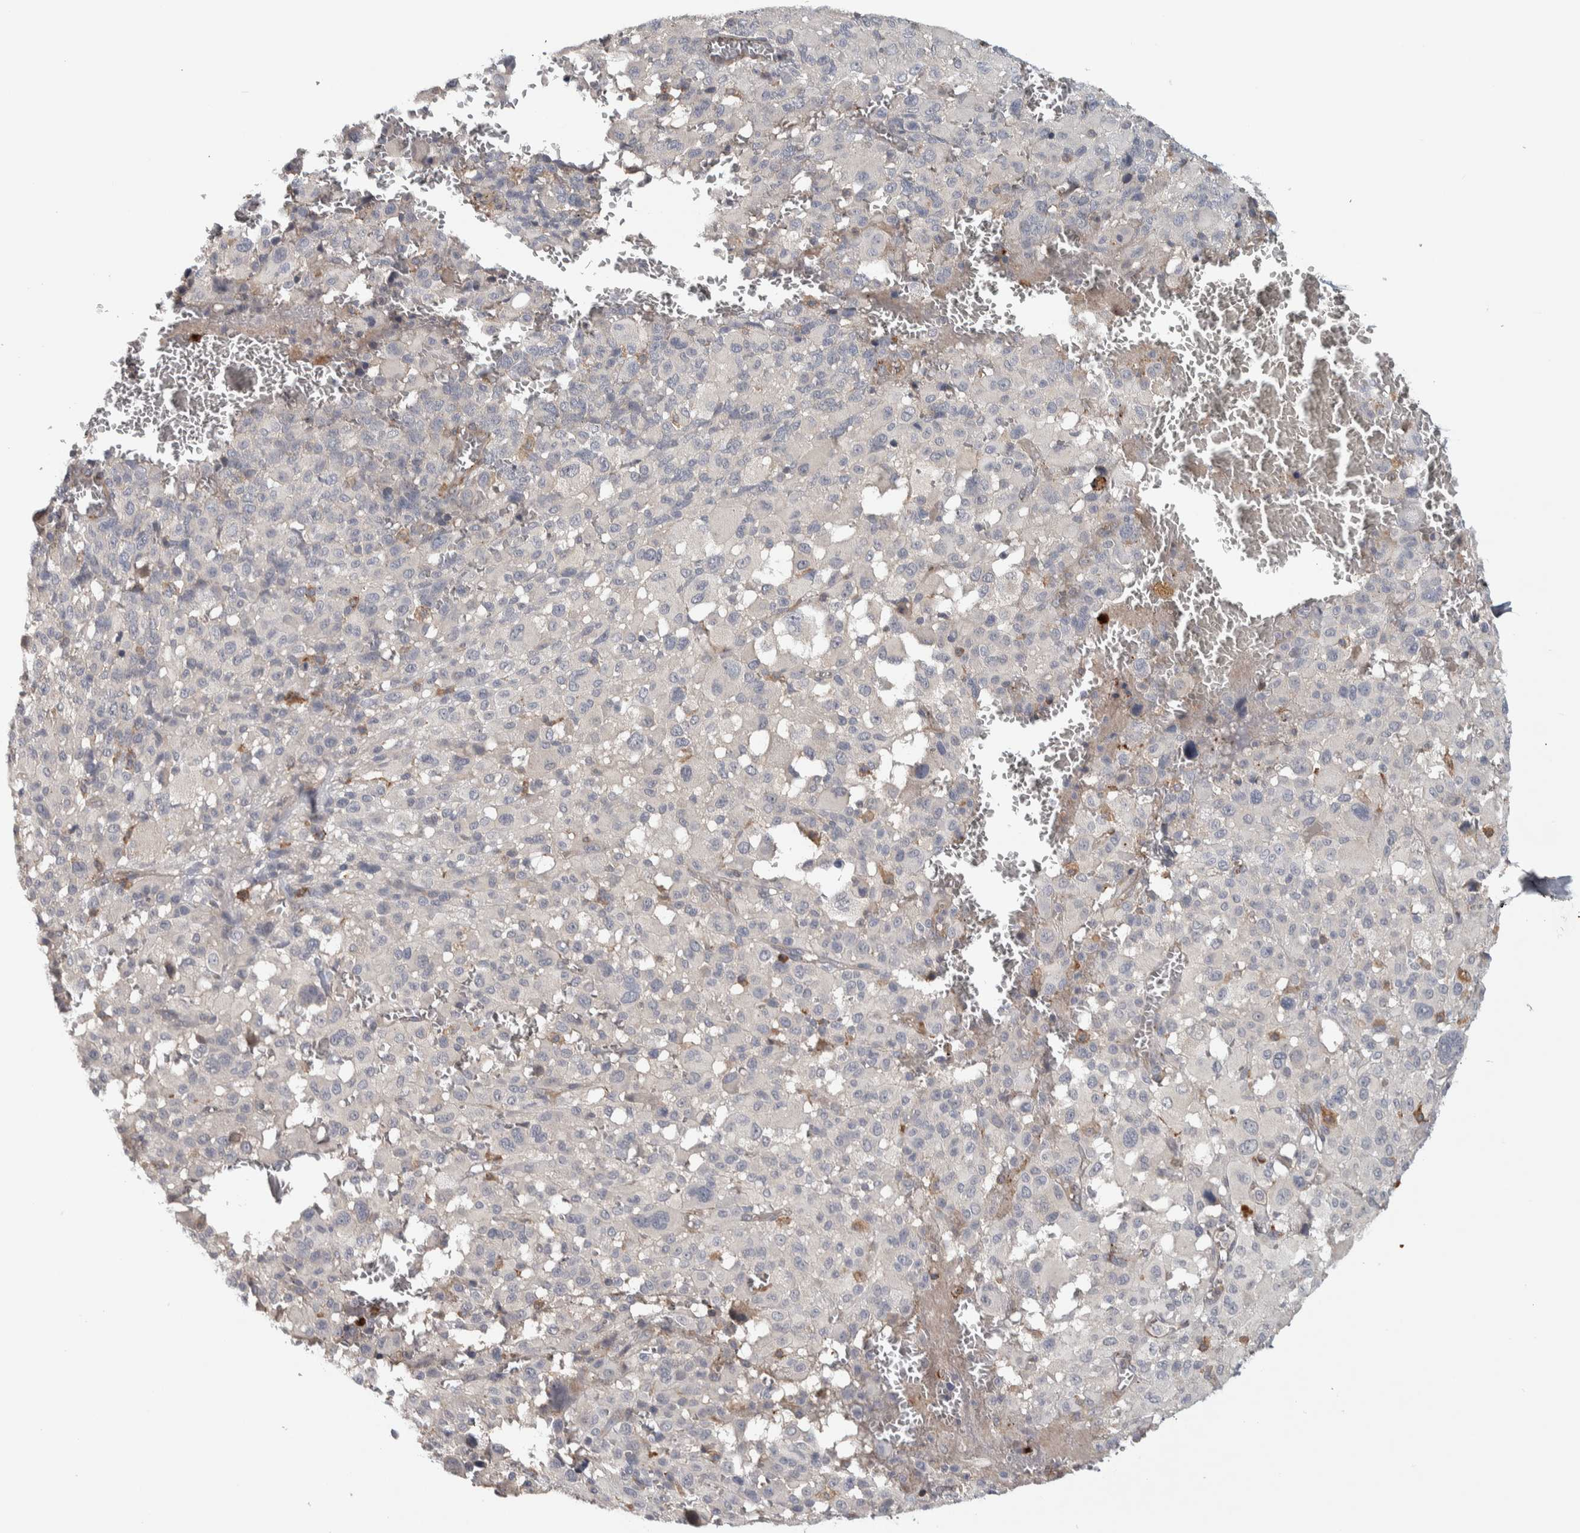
{"staining": {"intensity": "negative", "quantity": "none", "location": "none"}, "tissue": "melanoma", "cell_type": "Tumor cells", "image_type": "cancer", "snomed": [{"axis": "morphology", "description": "Malignant melanoma, Metastatic site"}, {"axis": "topography", "description": "Skin"}], "caption": "IHC of malignant melanoma (metastatic site) reveals no positivity in tumor cells.", "gene": "ADPRM", "patient": {"sex": "female", "age": 74}}